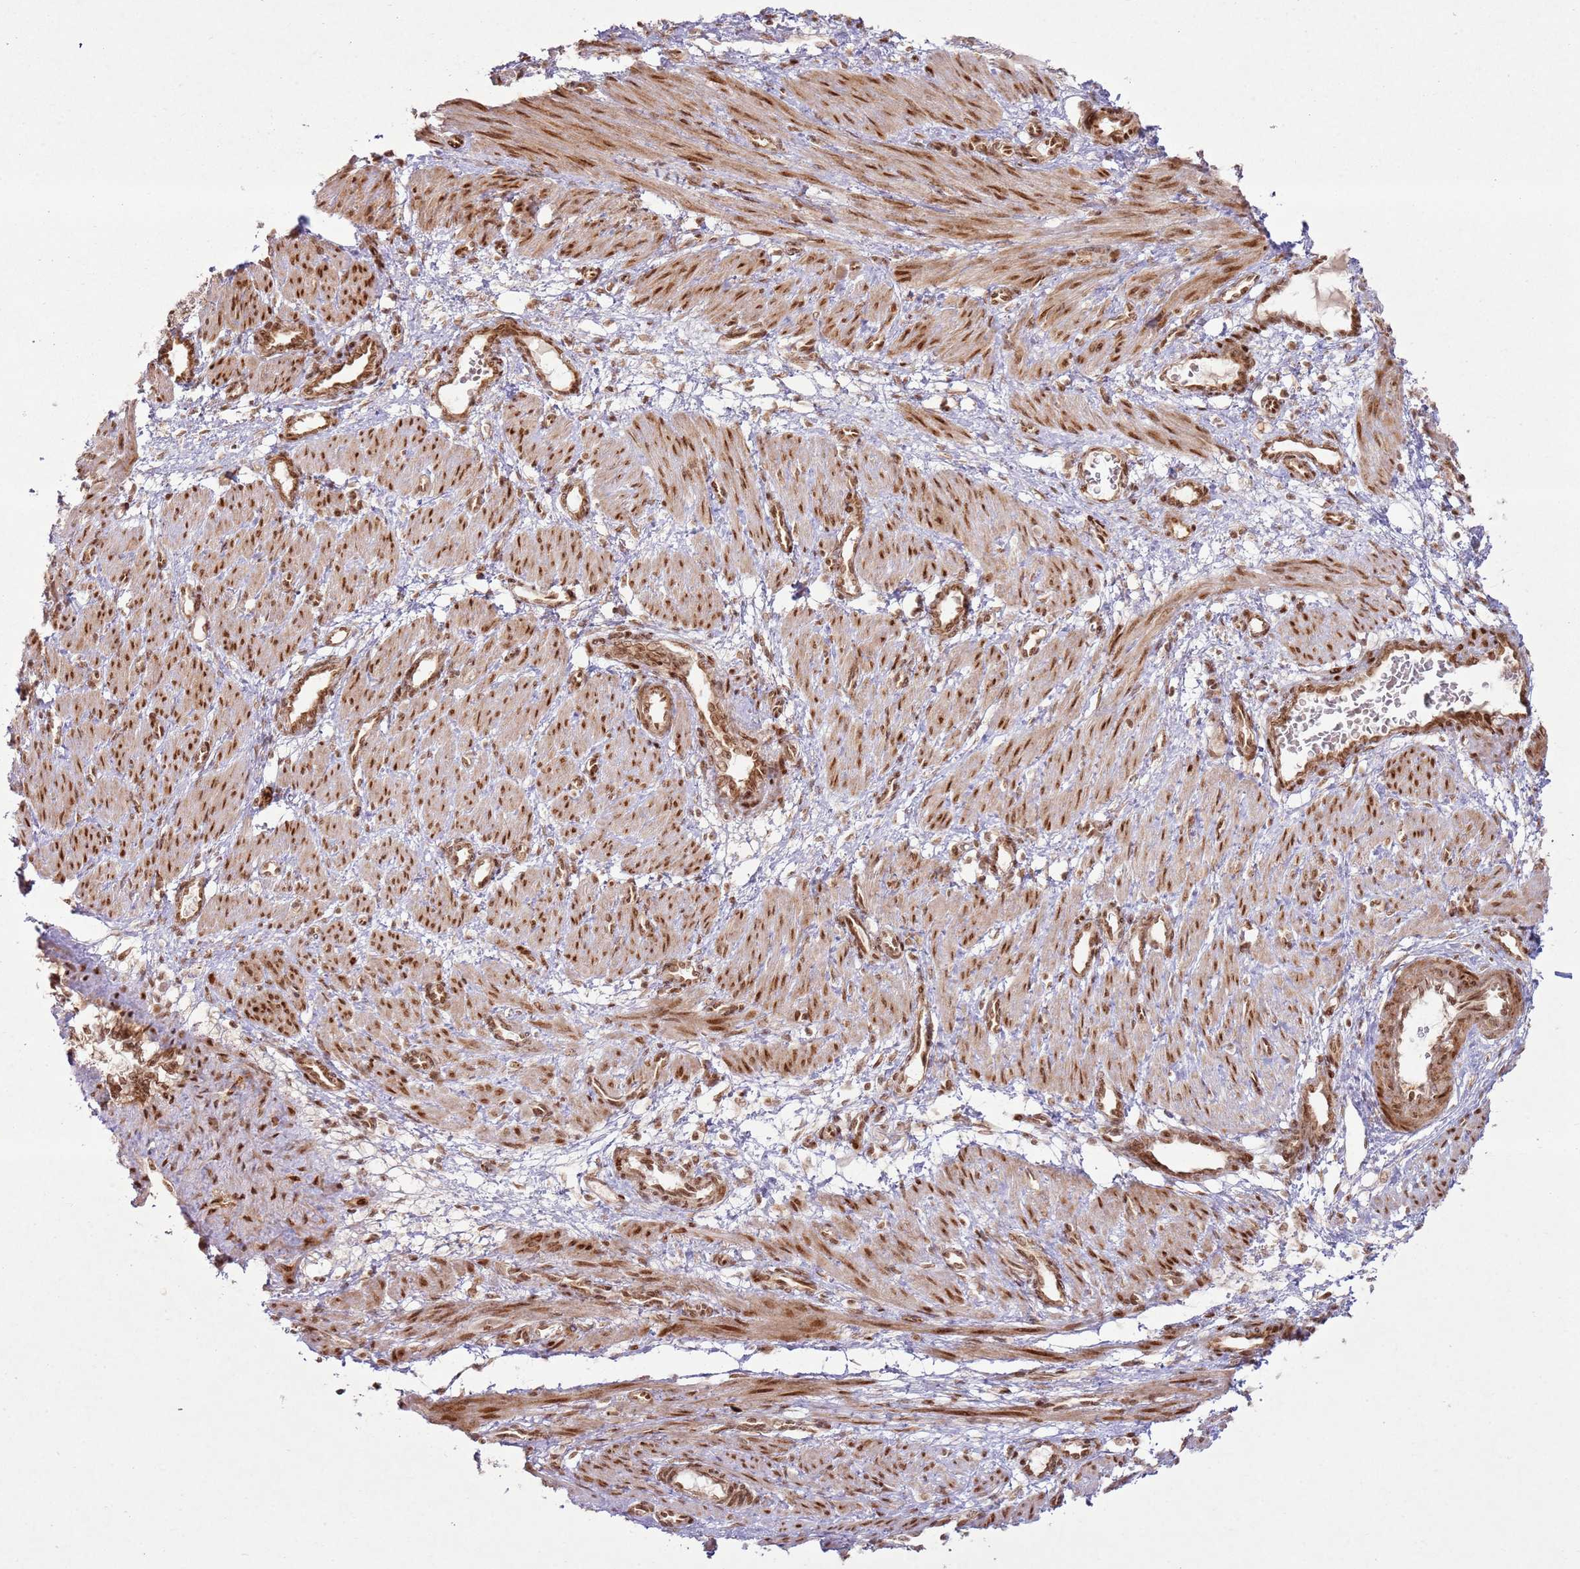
{"staining": {"intensity": "moderate", "quantity": ">75%", "location": "cytoplasmic/membranous,nuclear"}, "tissue": "smooth muscle", "cell_type": "Smooth muscle cells", "image_type": "normal", "snomed": [{"axis": "morphology", "description": "Normal tissue, NOS"}, {"axis": "topography", "description": "Endometrium"}], "caption": "This is a histology image of IHC staining of unremarkable smooth muscle, which shows moderate expression in the cytoplasmic/membranous,nuclear of smooth muscle cells.", "gene": "KLHL36", "patient": {"sex": "female", "age": 33}}